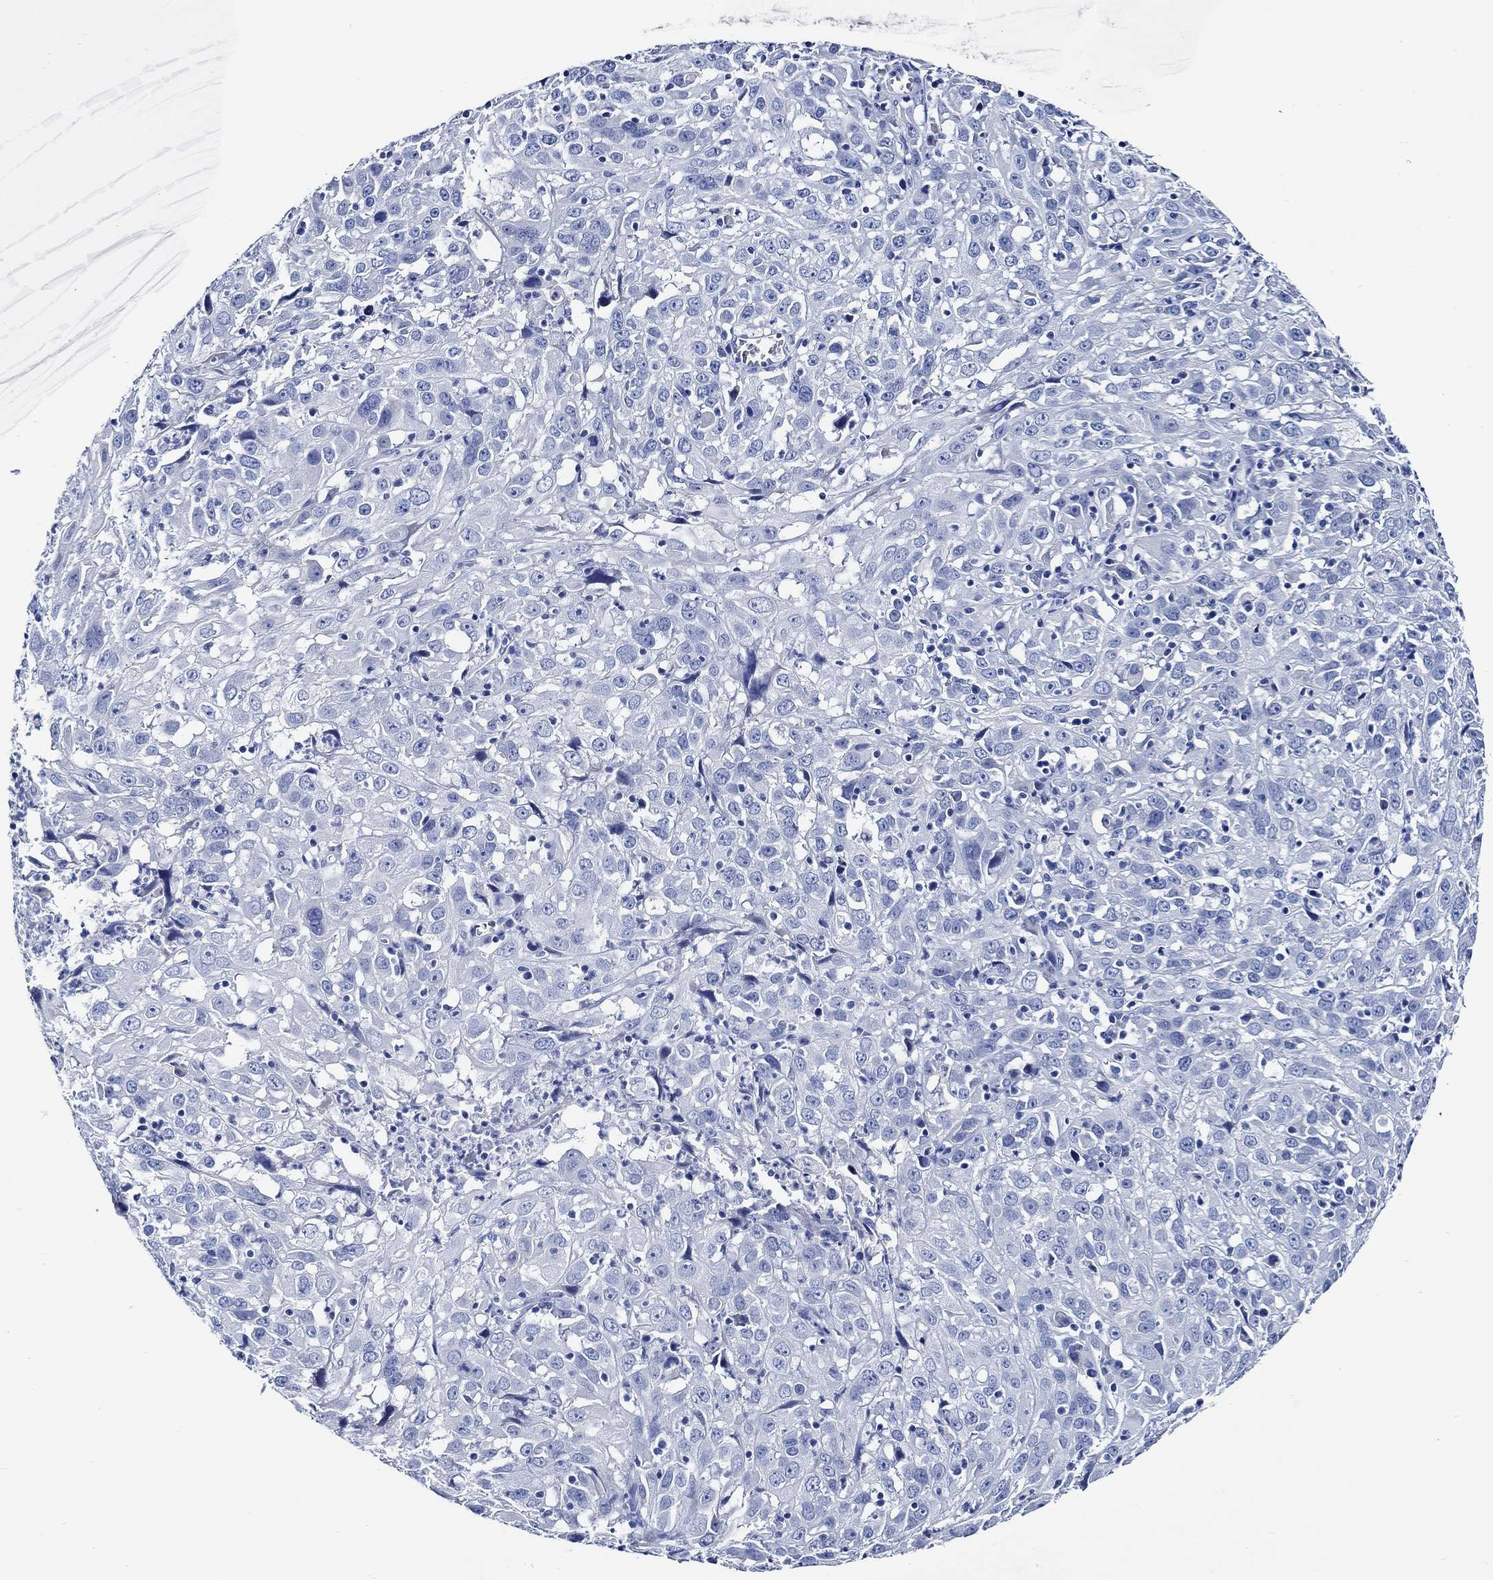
{"staining": {"intensity": "negative", "quantity": "none", "location": "none"}, "tissue": "cervical cancer", "cell_type": "Tumor cells", "image_type": "cancer", "snomed": [{"axis": "morphology", "description": "Squamous cell carcinoma, NOS"}, {"axis": "topography", "description": "Cervix"}], "caption": "Immunohistochemistry (IHC) of cervical cancer (squamous cell carcinoma) demonstrates no staining in tumor cells. (Immunohistochemistry (IHC), brightfield microscopy, high magnification).", "gene": "WDR62", "patient": {"sex": "female", "age": 32}}